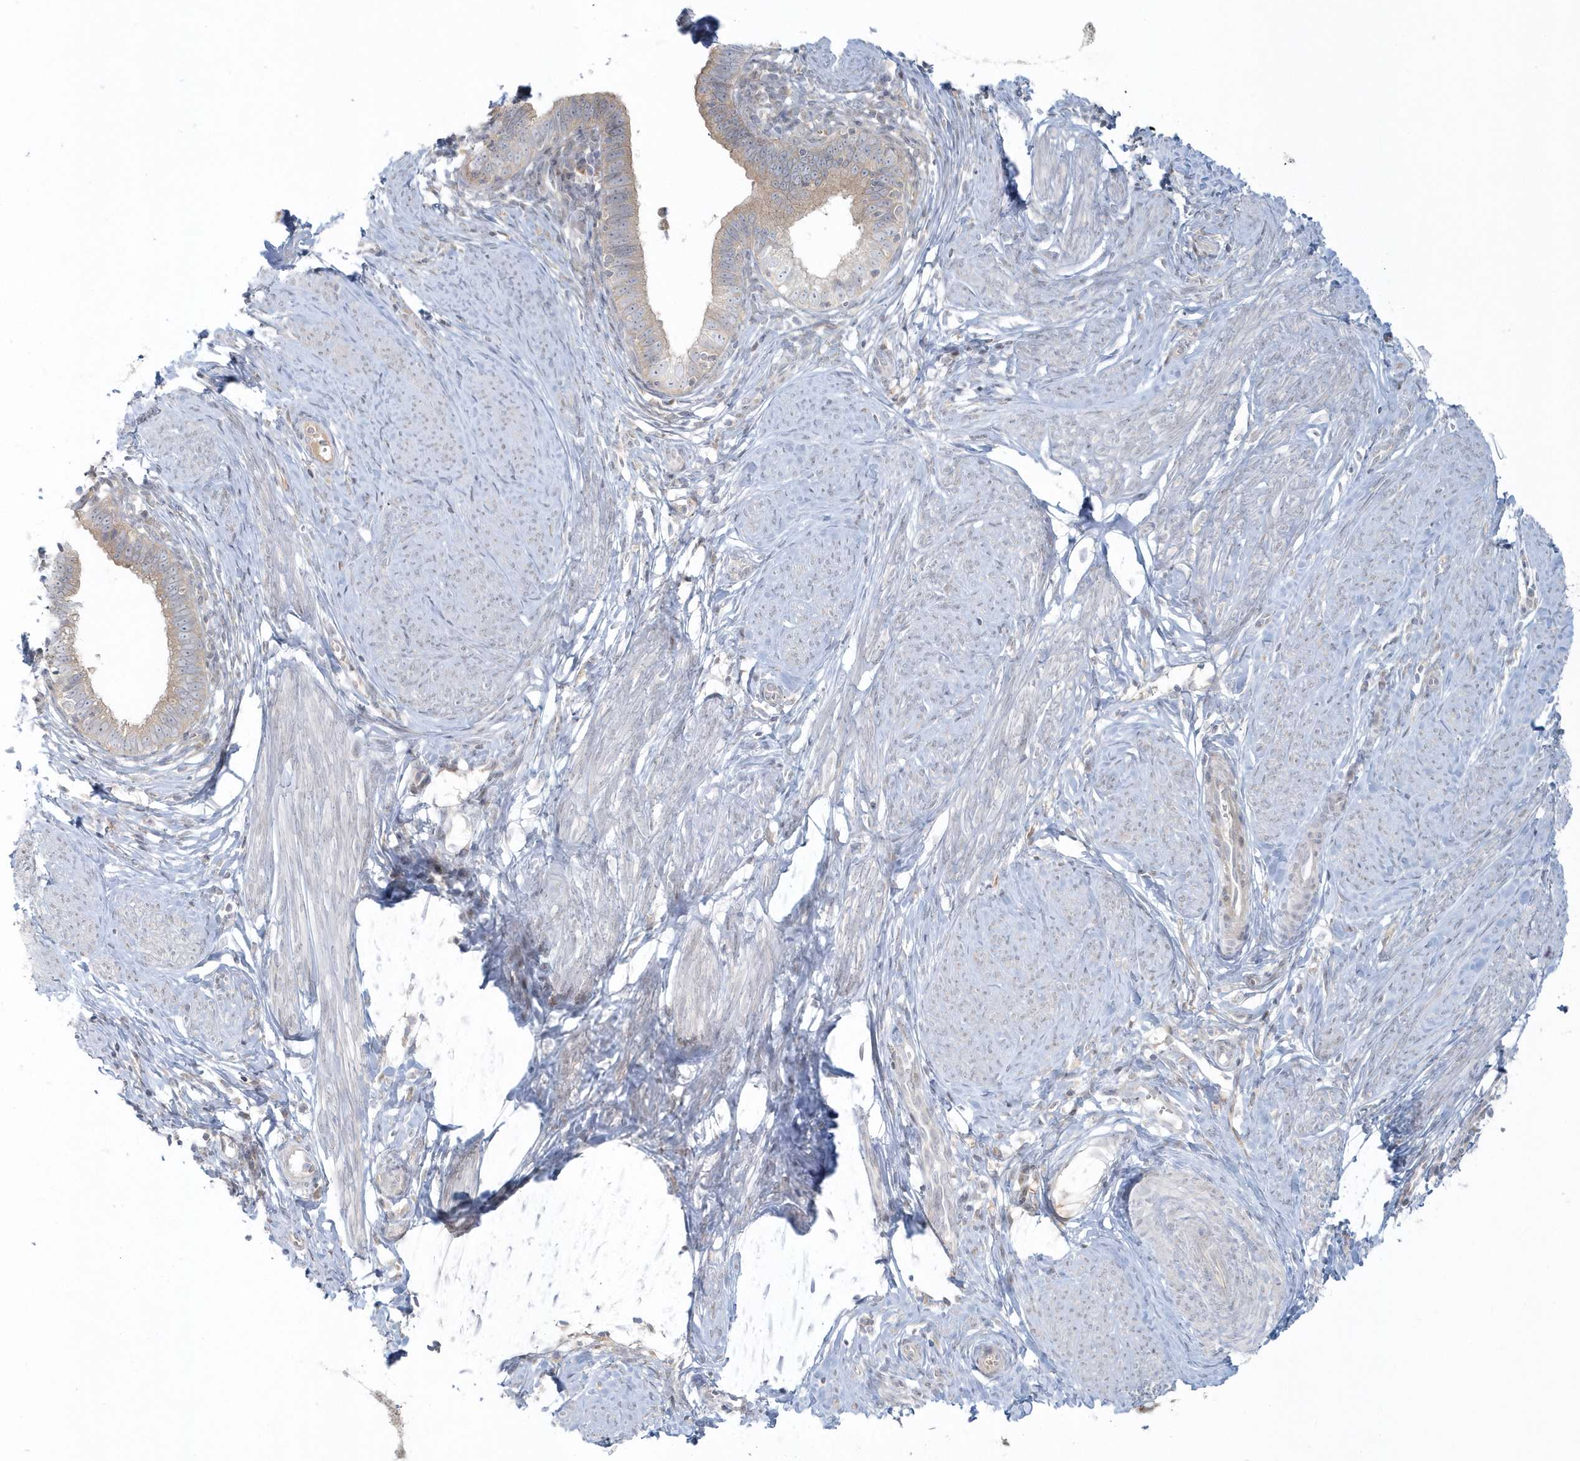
{"staining": {"intensity": "weak", "quantity": "25%-75%", "location": "cytoplasmic/membranous"}, "tissue": "cervical cancer", "cell_type": "Tumor cells", "image_type": "cancer", "snomed": [{"axis": "morphology", "description": "Adenocarcinoma, NOS"}, {"axis": "topography", "description": "Cervix"}], "caption": "Brown immunohistochemical staining in cervical adenocarcinoma displays weak cytoplasmic/membranous expression in about 25%-75% of tumor cells.", "gene": "BLTP3A", "patient": {"sex": "female", "age": 36}}